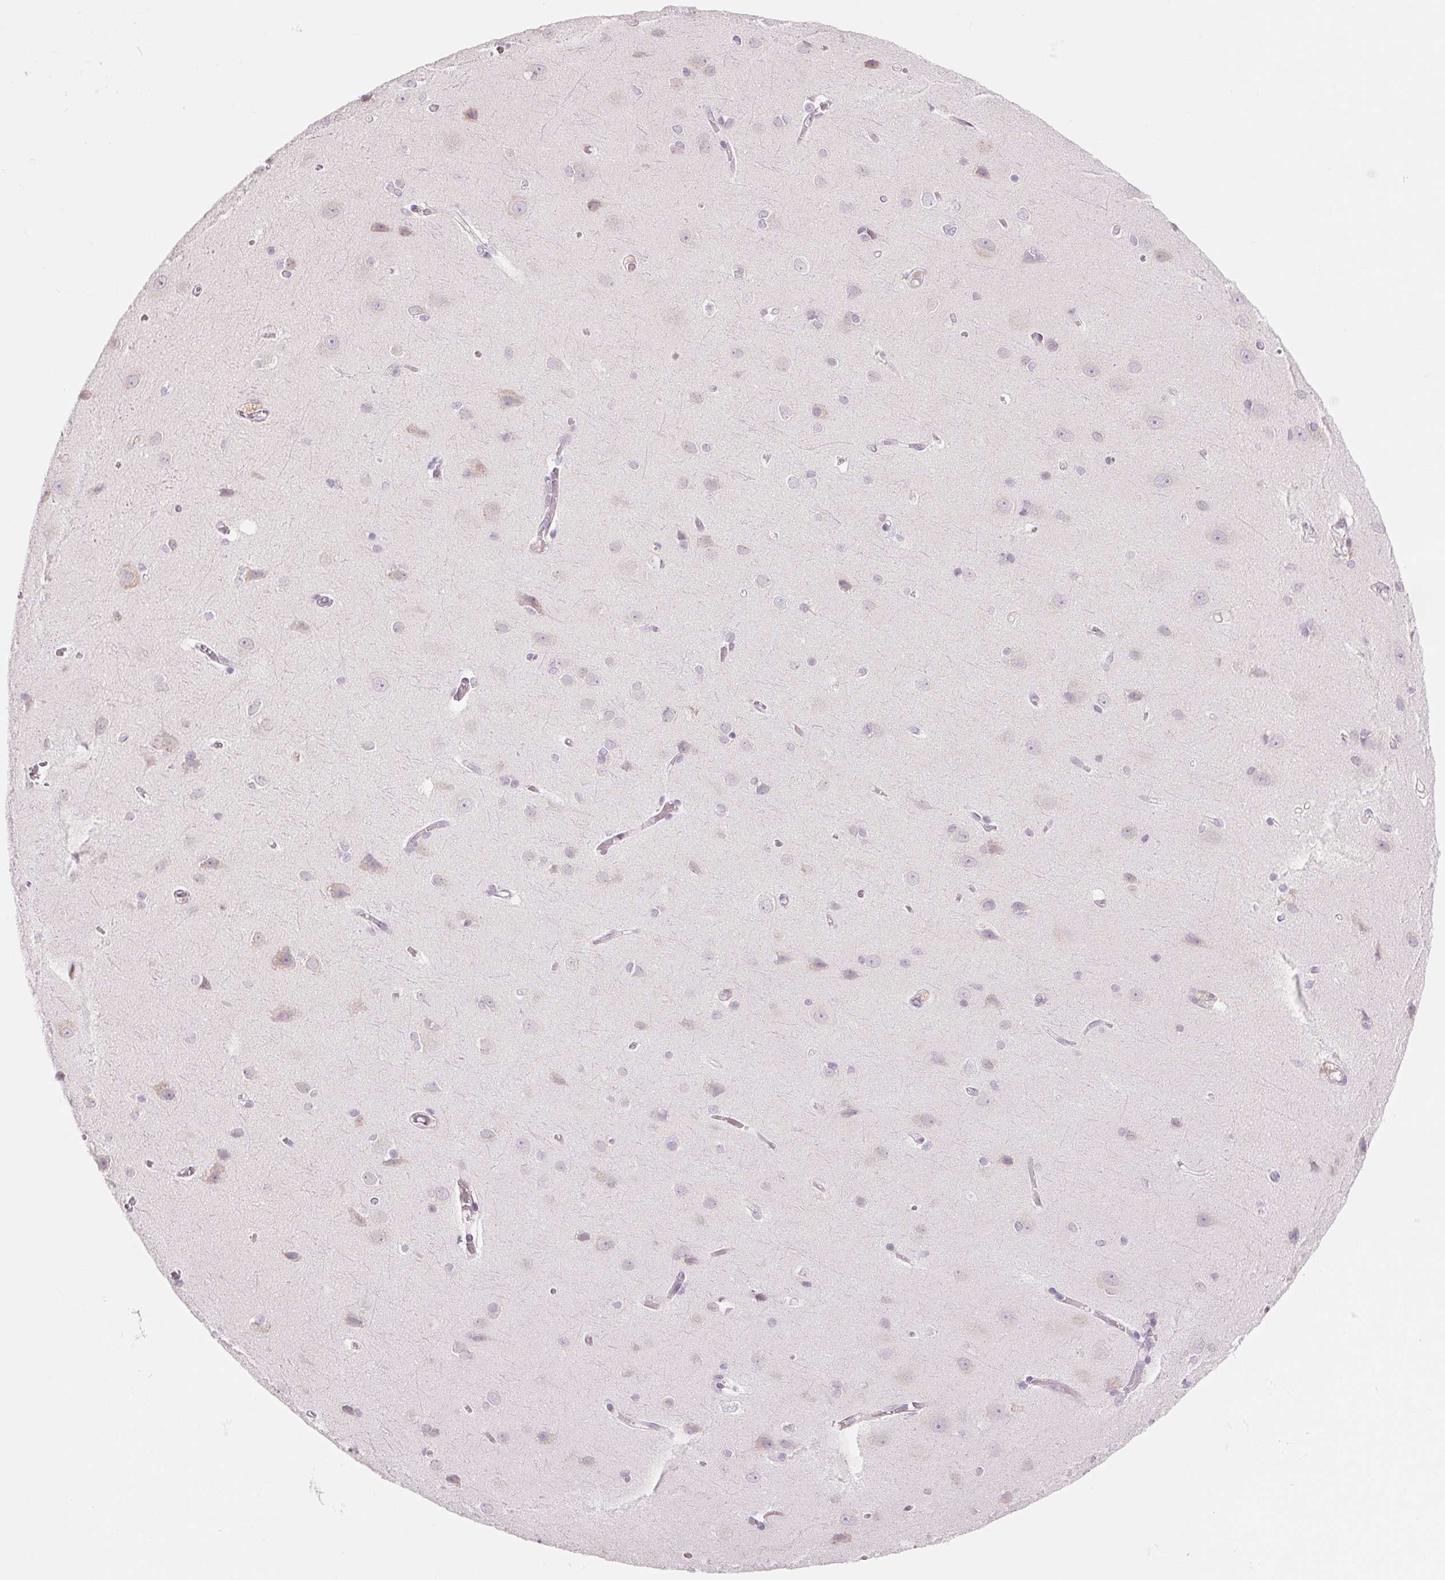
{"staining": {"intensity": "negative", "quantity": "none", "location": "none"}, "tissue": "cerebral cortex", "cell_type": "Endothelial cells", "image_type": "normal", "snomed": [{"axis": "morphology", "description": "Normal tissue, NOS"}, {"axis": "topography", "description": "Cerebral cortex"}], "caption": "Photomicrograph shows no protein staining in endothelial cells of benign cerebral cortex. The staining is performed using DAB brown chromogen with nuclei counter-stained in using hematoxylin.", "gene": "GNMT", "patient": {"sex": "male", "age": 37}}